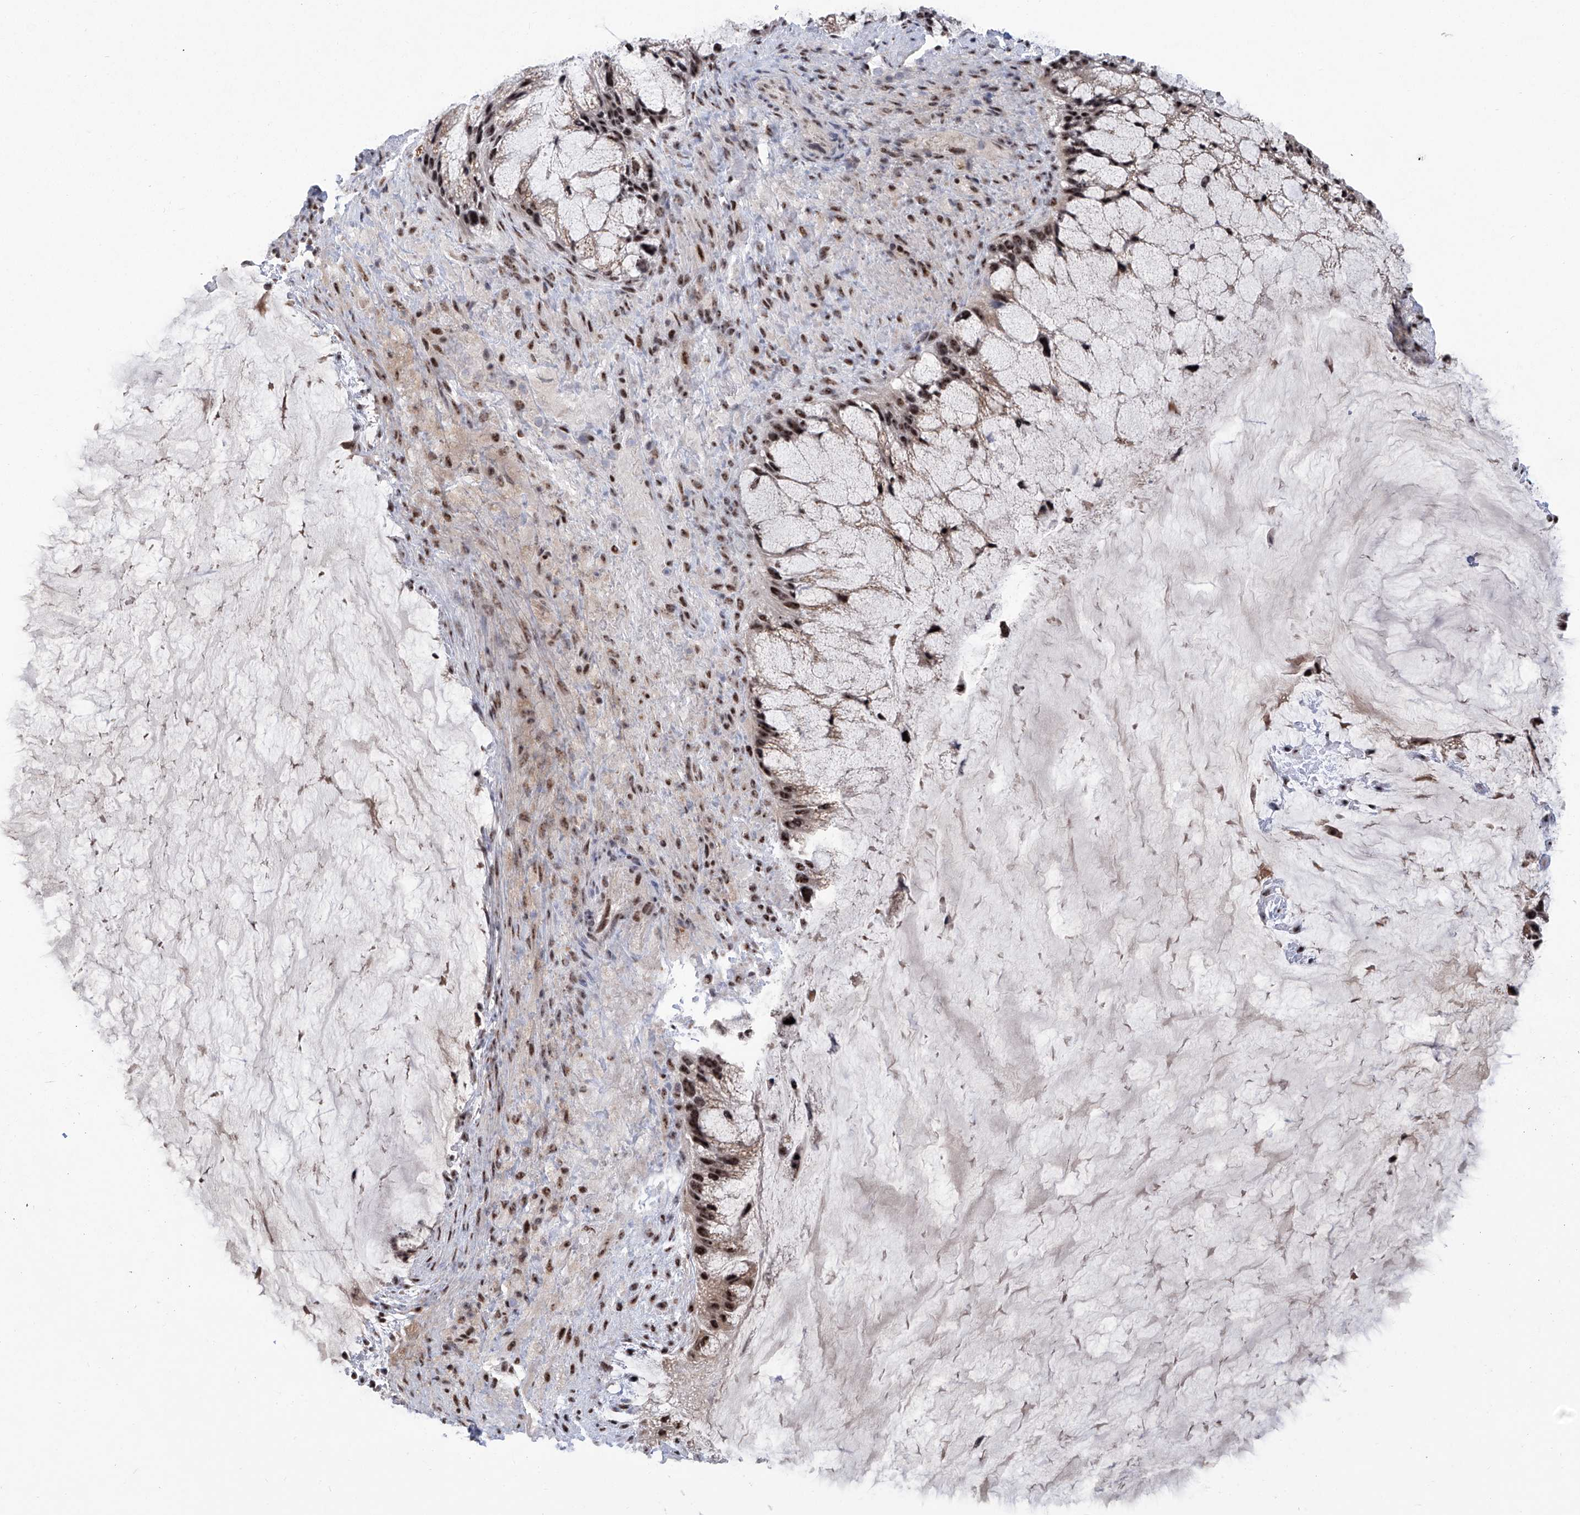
{"staining": {"intensity": "strong", "quantity": ">75%", "location": "nuclear"}, "tissue": "ovarian cancer", "cell_type": "Tumor cells", "image_type": "cancer", "snomed": [{"axis": "morphology", "description": "Cystadenocarcinoma, mucinous, NOS"}, {"axis": "topography", "description": "Ovary"}], "caption": "Approximately >75% of tumor cells in human ovarian cancer exhibit strong nuclear protein expression as visualized by brown immunohistochemical staining.", "gene": "FBXL4", "patient": {"sex": "female", "age": 37}}